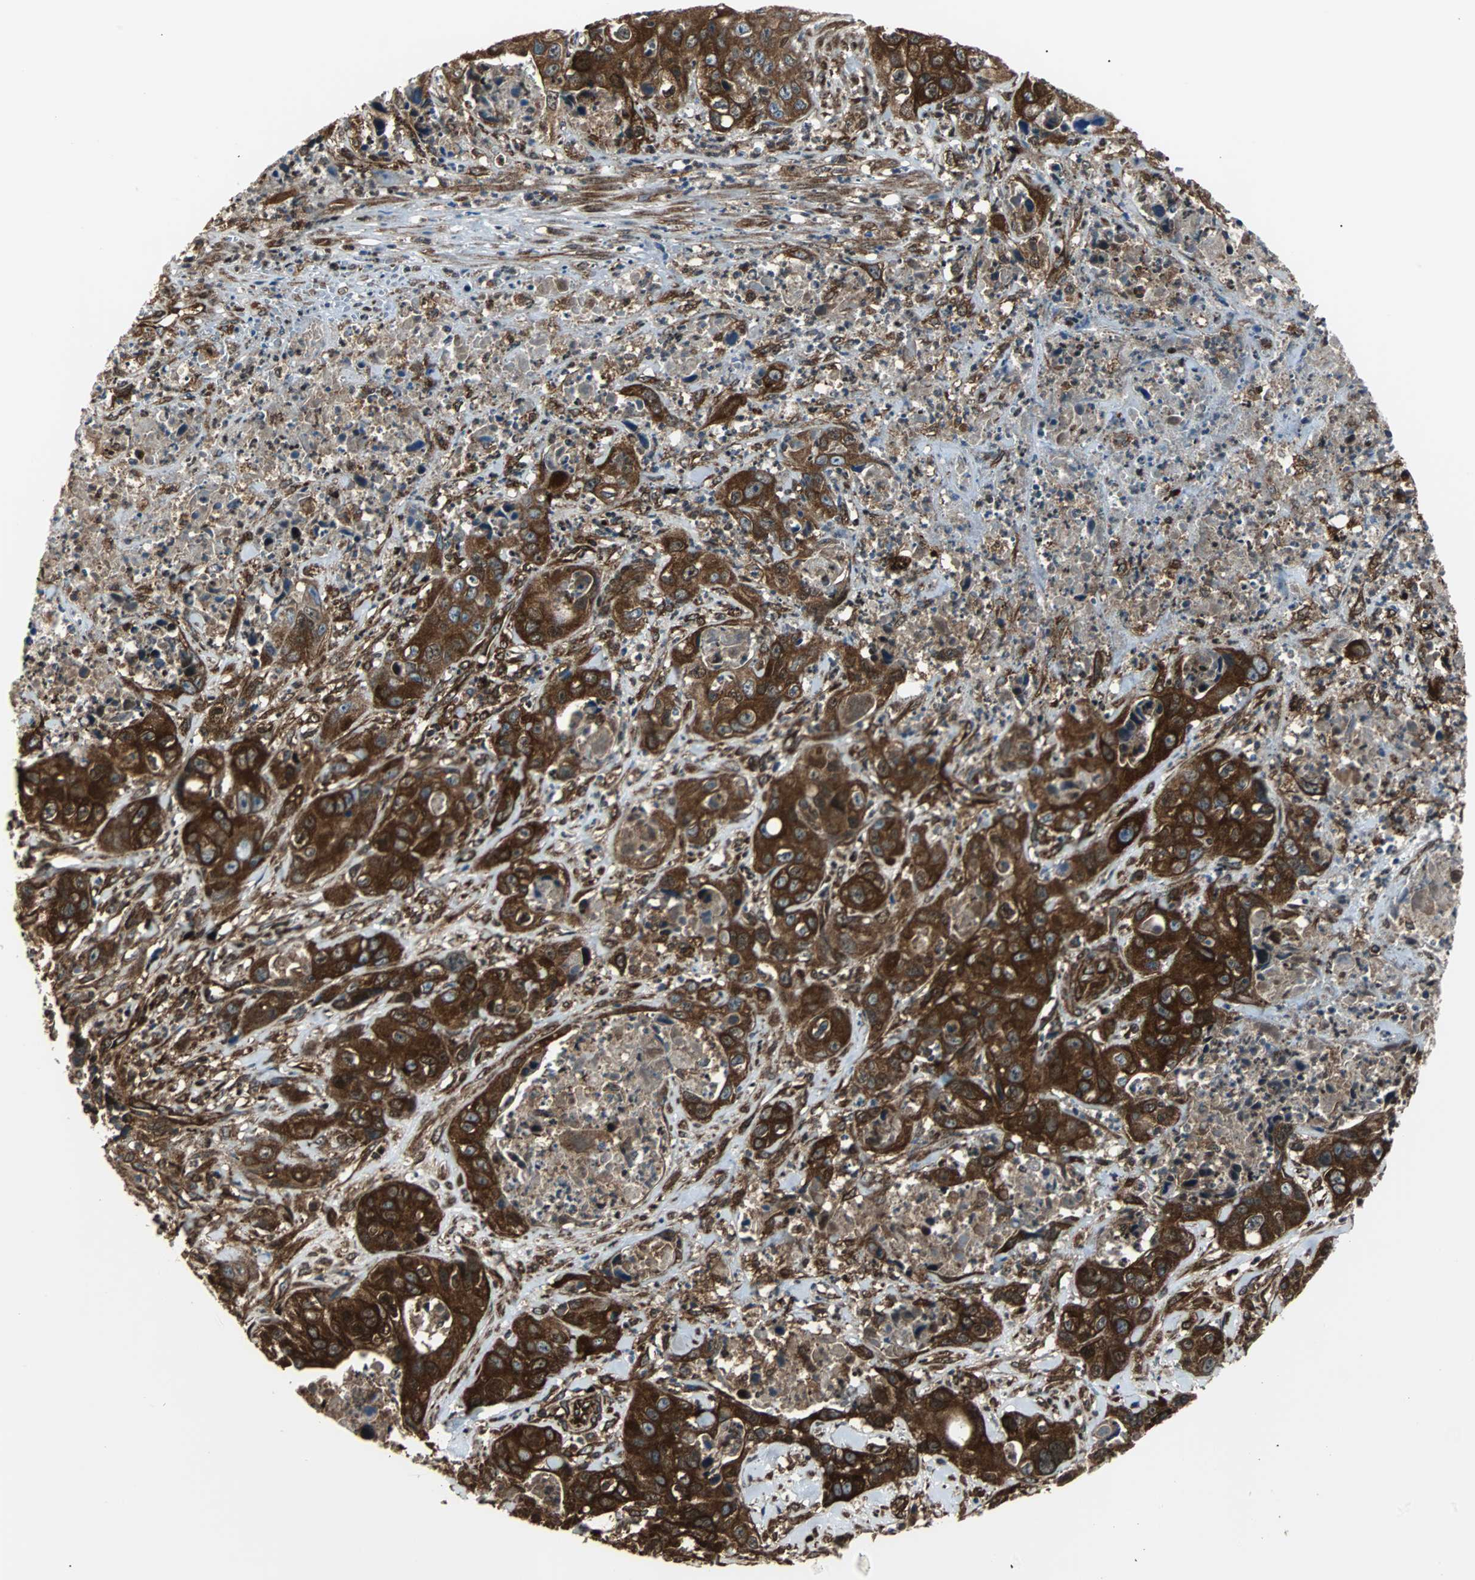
{"staining": {"intensity": "strong", "quantity": ">75%", "location": "cytoplasmic/membranous"}, "tissue": "liver cancer", "cell_type": "Tumor cells", "image_type": "cancer", "snomed": [{"axis": "morphology", "description": "Cholangiocarcinoma"}, {"axis": "topography", "description": "Liver"}], "caption": "Strong cytoplasmic/membranous protein expression is appreciated in about >75% of tumor cells in liver cancer (cholangiocarcinoma).", "gene": "RELA", "patient": {"sex": "female", "age": 61}}